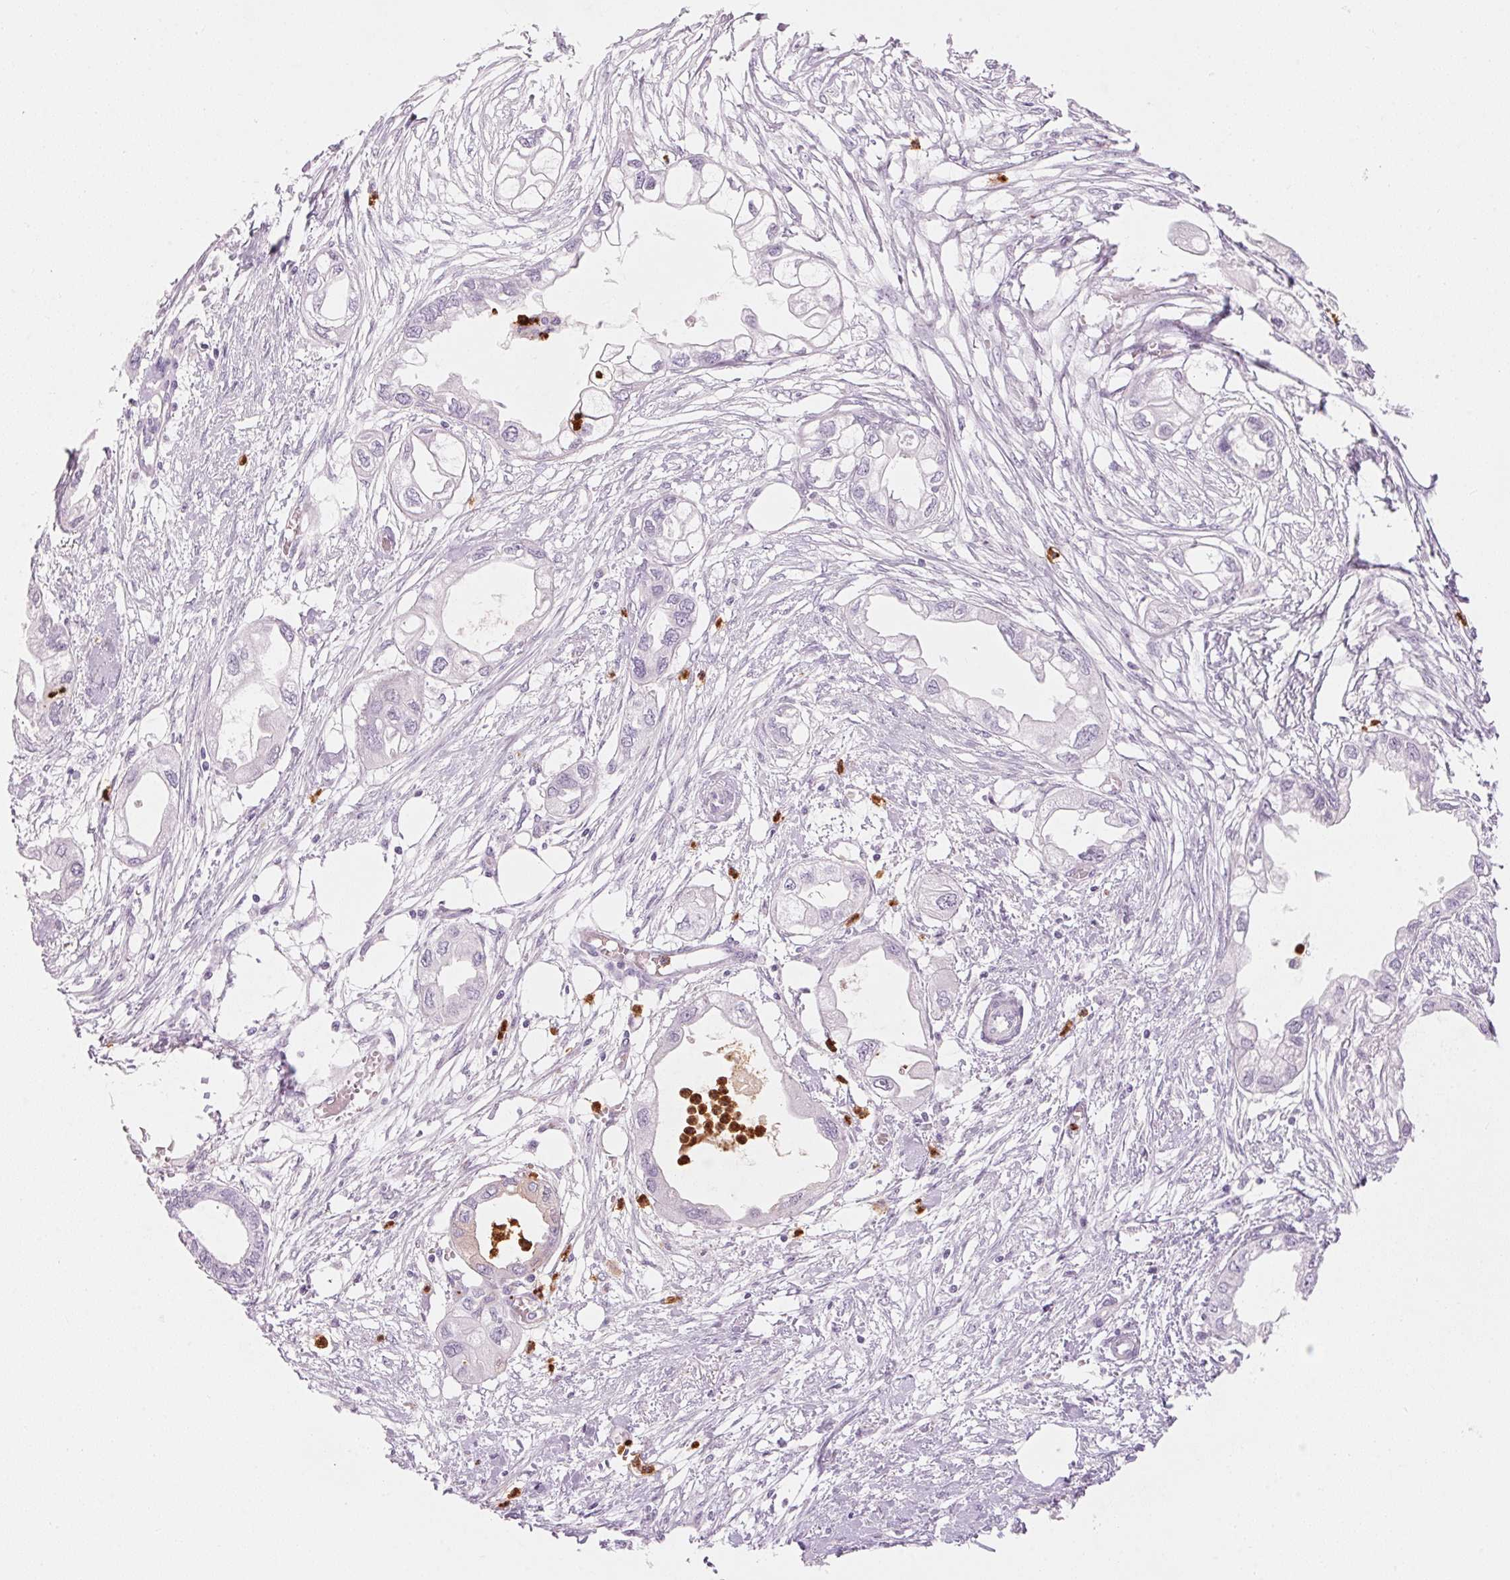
{"staining": {"intensity": "negative", "quantity": "none", "location": "none"}, "tissue": "endometrial cancer", "cell_type": "Tumor cells", "image_type": "cancer", "snomed": [{"axis": "morphology", "description": "Adenocarcinoma, NOS"}, {"axis": "morphology", "description": "Adenocarcinoma, metastatic, NOS"}, {"axis": "topography", "description": "Adipose tissue"}, {"axis": "topography", "description": "Endometrium"}], "caption": "Micrograph shows no protein positivity in tumor cells of endometrial adenocarcinoma tissue. (Stains: DAB (3,3'-diaminobenzidine) immunohistochemistry with hematoxylin counter stain, Microscopy: brightfield microscopy at high magnification).", "gene": "KLK7", "patient": {"sex": "female", "age": 67}}